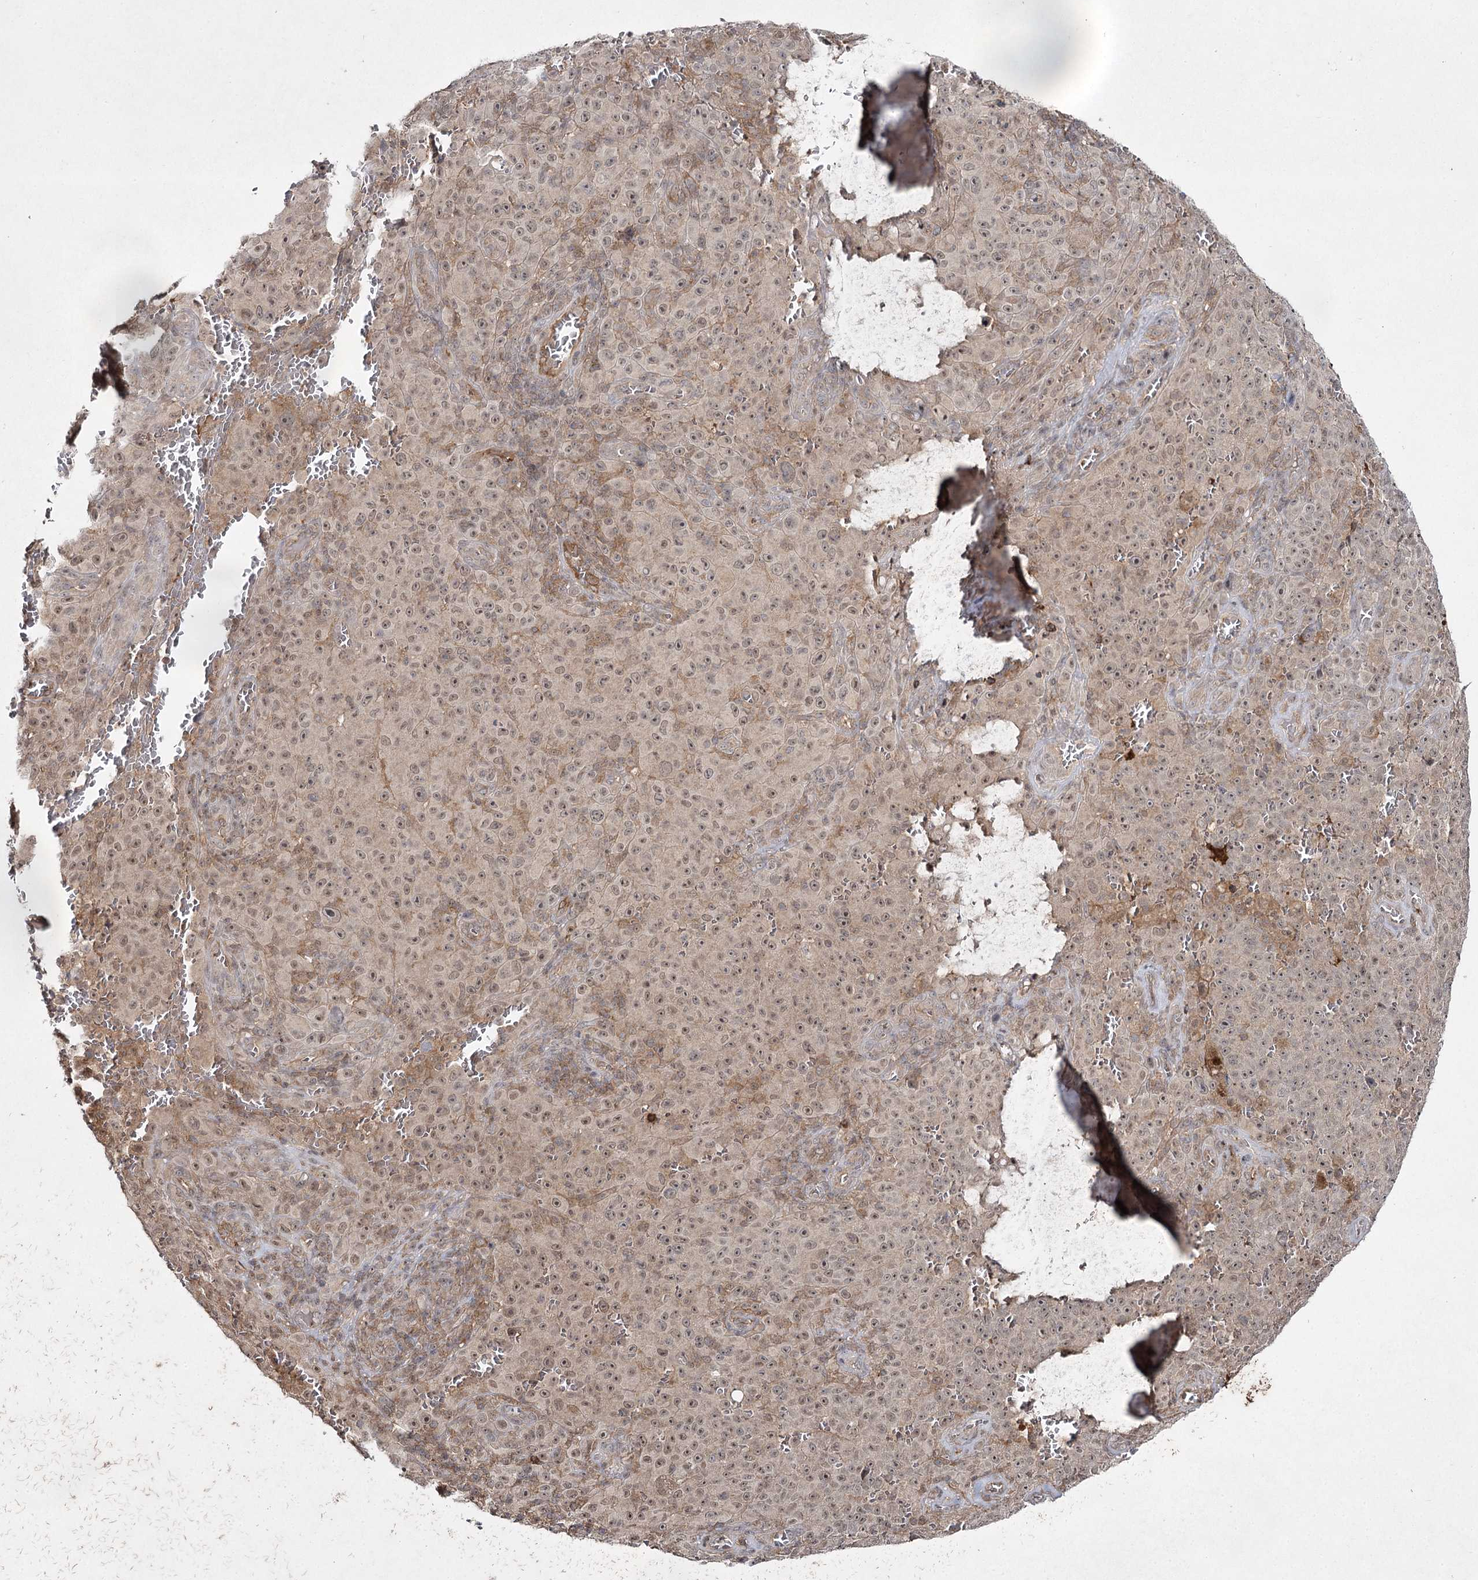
{"staining": {"intensity": "weak", "quantity": ">75%", "location": "nuclear"}, "tissue": "melanoma", "cell_type": "Tumor cells", "image_type": "cancer", "snomed": [{"axis": "morphology", "description": "Malignant melanoma, NOS"}, {"axis": "topography", "description": "Skin"}], "caption": "Melanoma stained for a protein shows weak nuclear positivity in tumor cells.", "gene": "WDR44", "patient": {"sex": "female", "age": 82}}